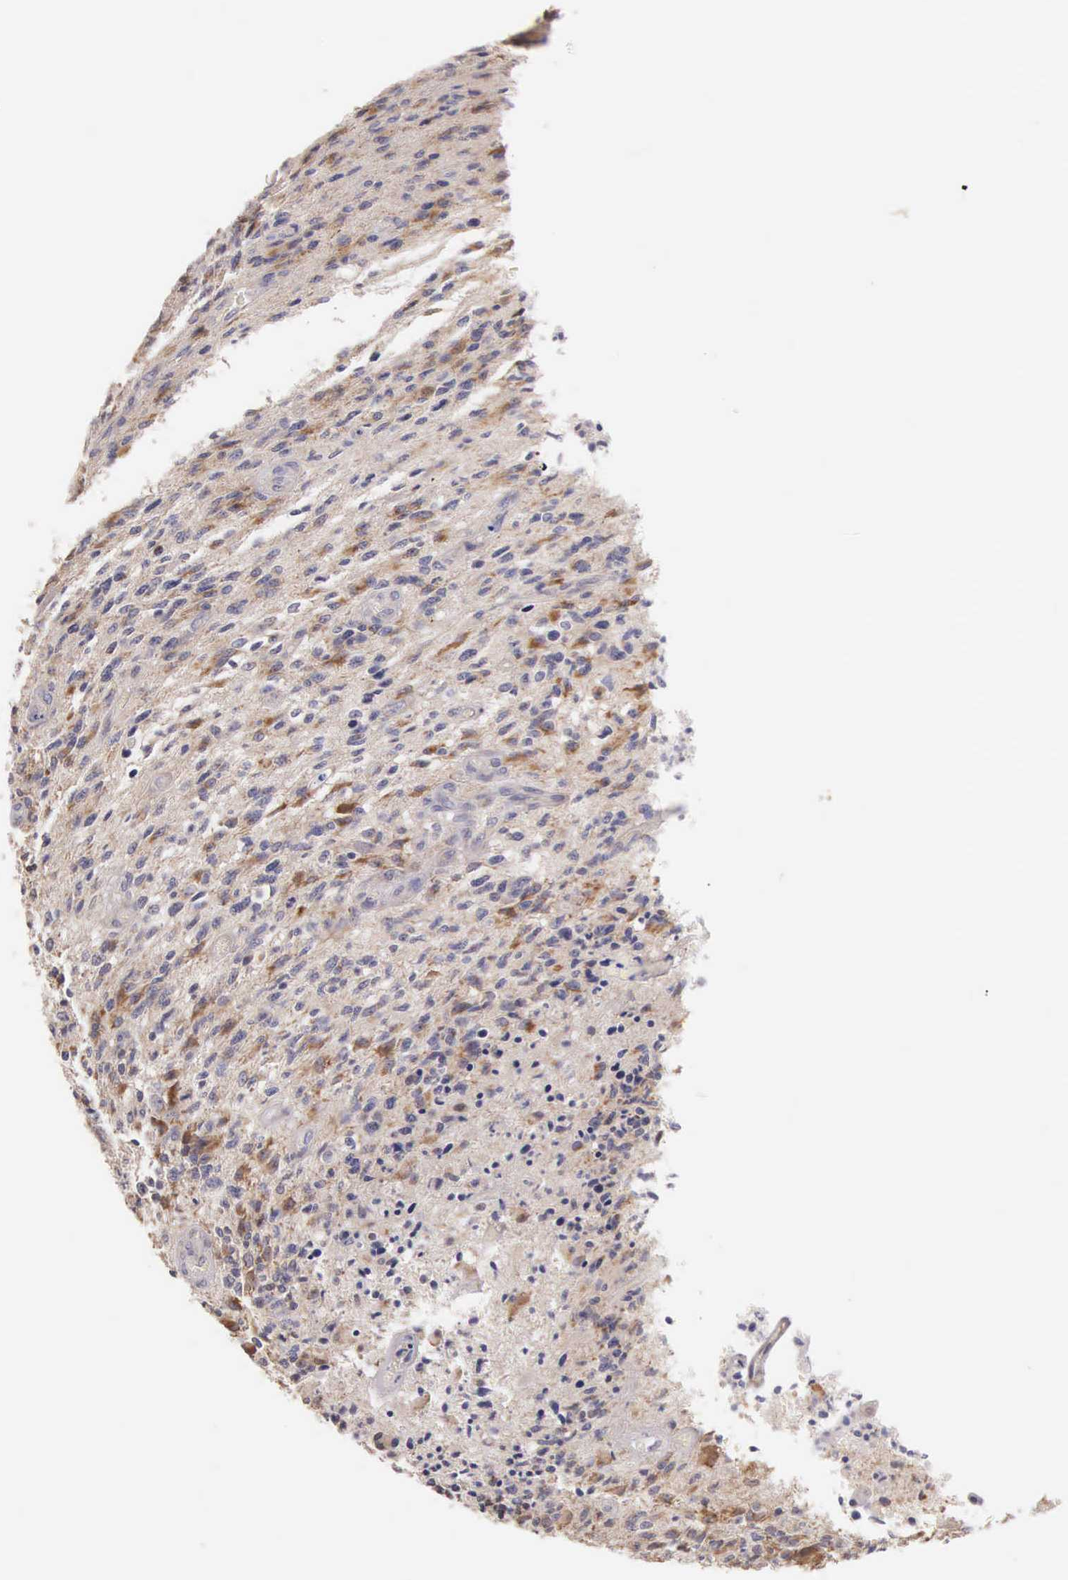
{"staining": {"intensity": "moderate", "quantity": "25%-75%", "location": "cytoplasmic/membranous"}, "tissue": "glioma", "cell_type": "Tumor cells", "image_type": "cancer", "snomed": [{"axis": "morphology", "description": "Glioma, malignant, High grade"}, {"axis": "topography", "description": "Brain"}], "caption": "Glioma stained with a brown dye displays moderate cytoplasmic/membranous positive positivity in approximately 25%-75% of tumor cells.", "gene": "PIR", "patient": {"sex": "male", "age": 36}}